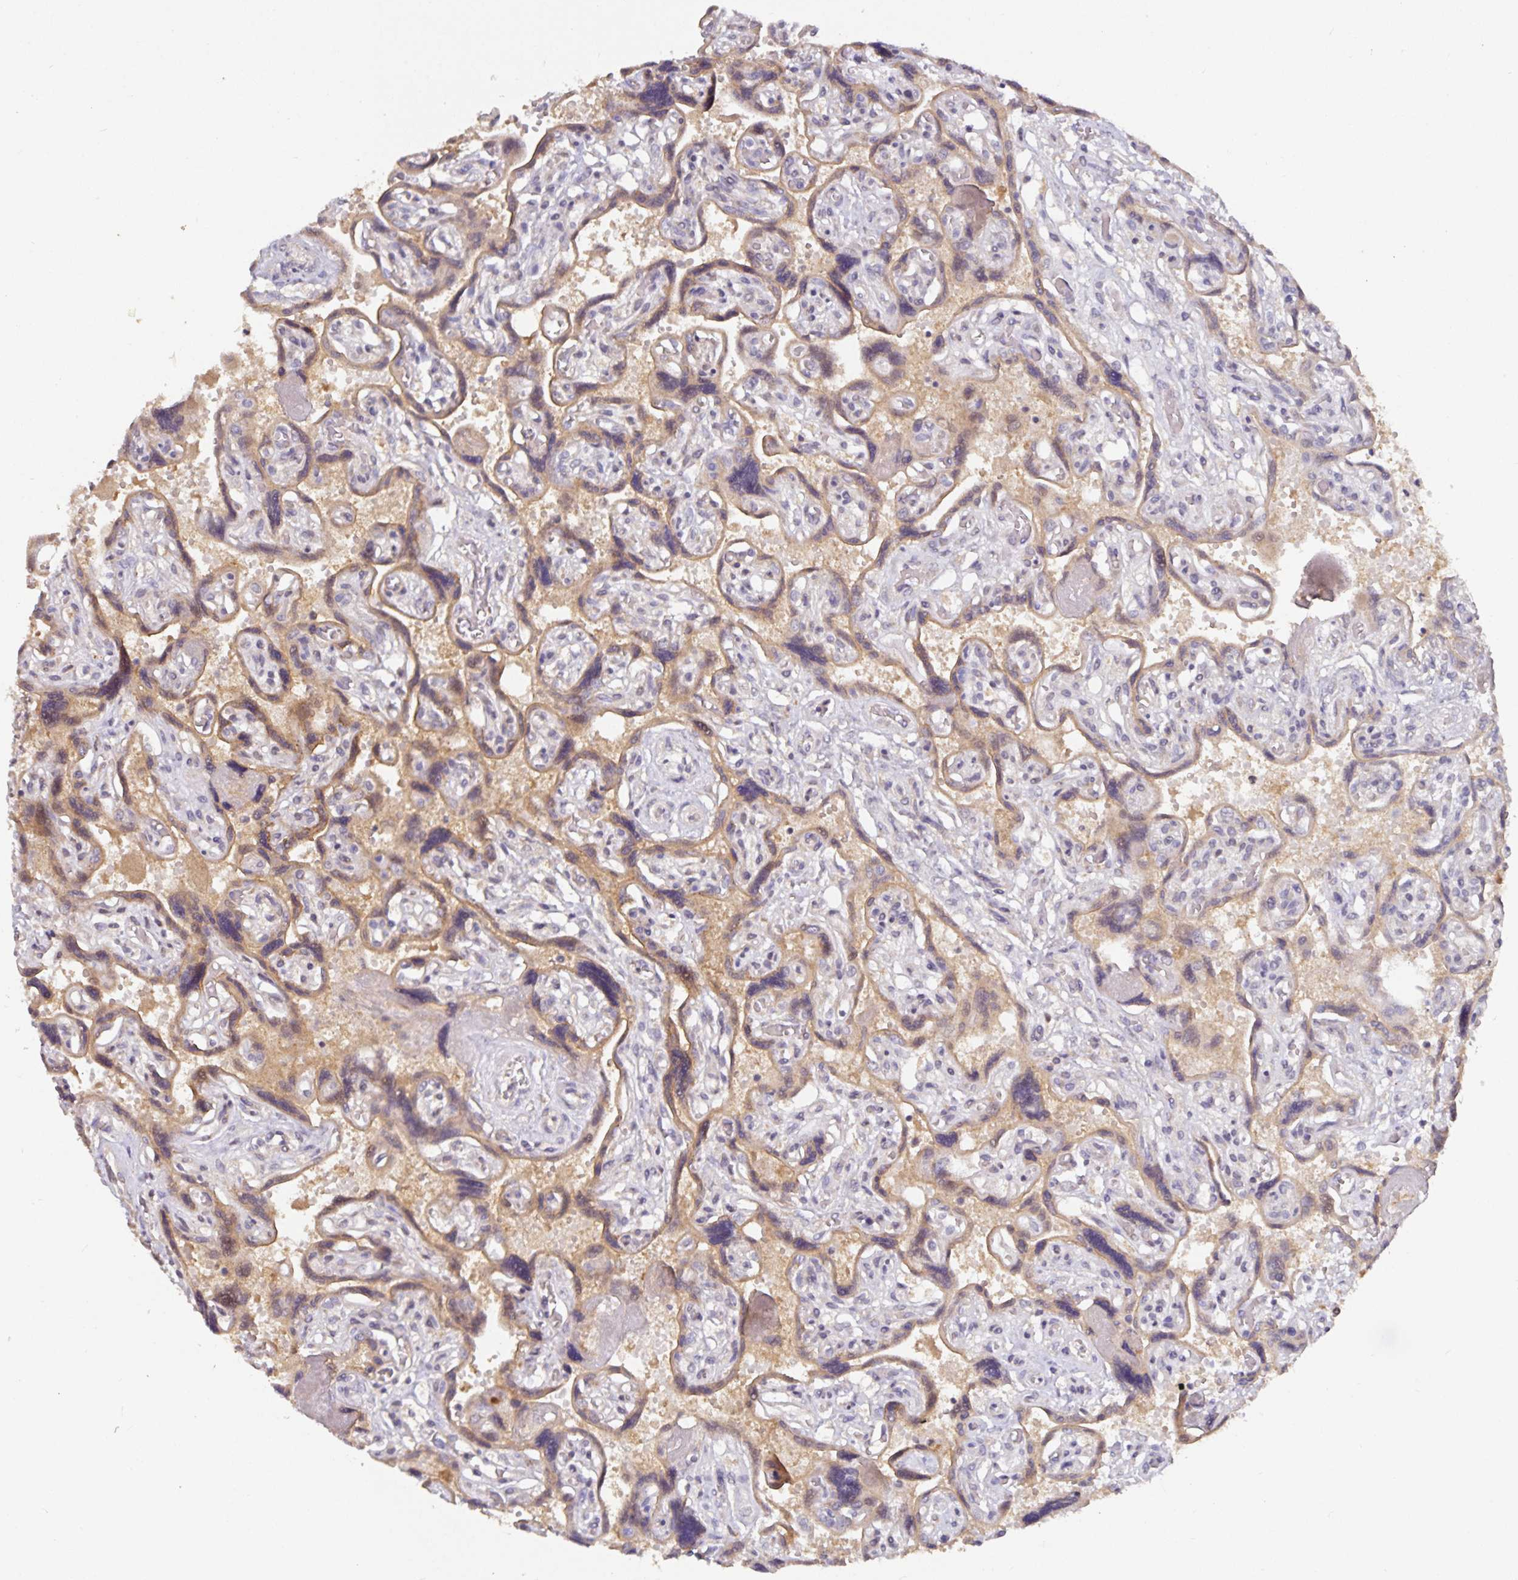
{"staining": {"intensity": "negative", "quantity": "none", "location": "none"}, "tissue": "placenta", "cell_type": "Decidual cells", "image_type": "normal", "snomed": [{"axis": "morphology", "description": "Normal tissue, NOS"}, {"axis": "topography", "description": "Placenta"}], "caption": "Decidual cells show no significant protein positivity in unremarkable placenta. The staining was performed using DAB to visualize the protein expression in brown, while the nuclei were stained in blue with hematoxylin (Magnification: 20x).", "gene": "HEPN1", "patient": {"sex": "female", "age": 32}}